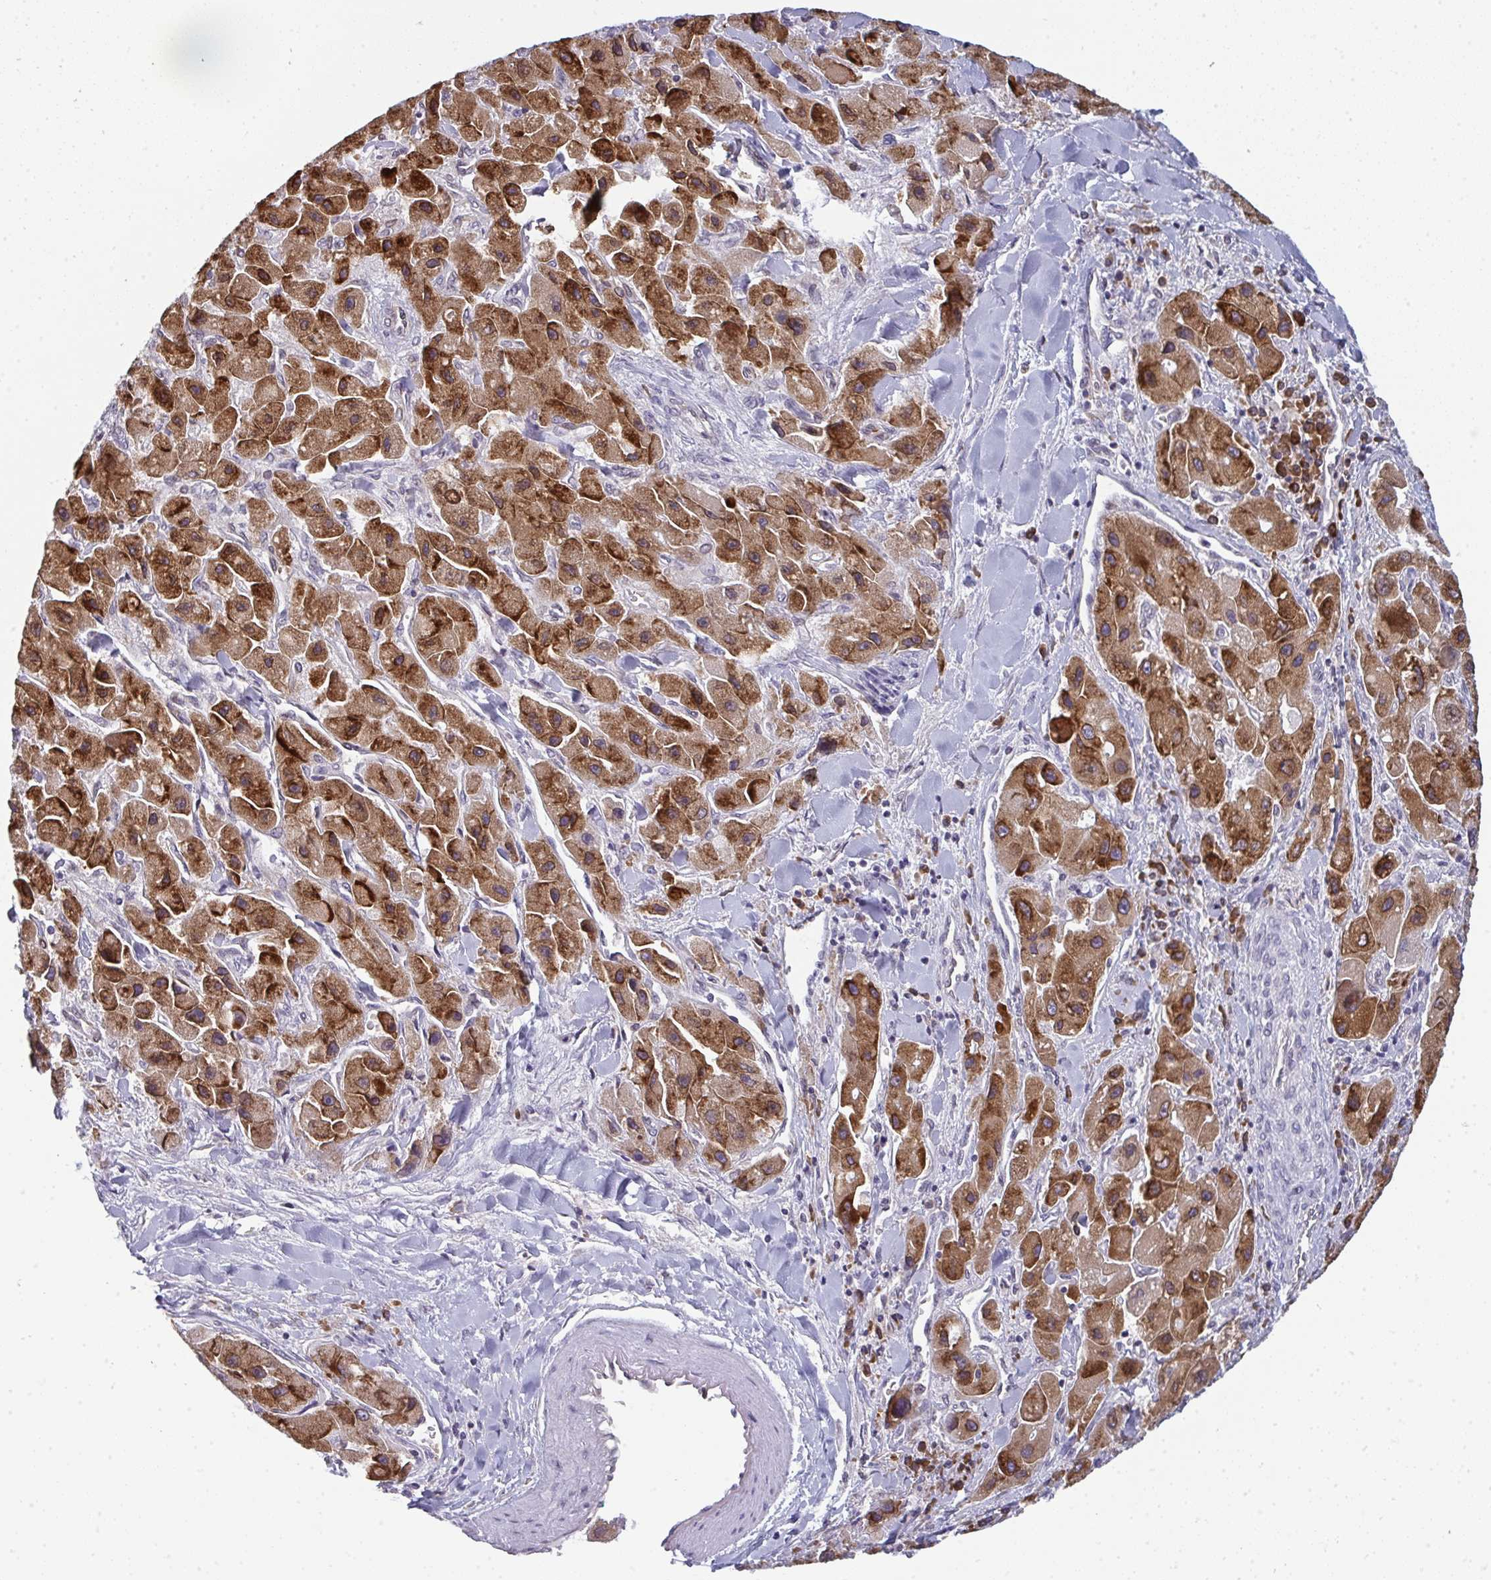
{"staining": {"intensity": "strong", "quantity": ">75%", "location": "cytoplasmic/membranous"}, "tissue": "liver cancer", "cell_type": "Tumor cells", "image_type": "cancer", "snomed": [{"axis": "morphology", "description": "Carcinoma, Hepatocellular, NOS"}, {"axis": "topography", "description": "Liver"}], "caption": "There is high levels of strong cytoplasmic/membranous positivity in tumor cells of liver cancer, as demonstrated by immunohistochemical staining (brown color).", "gene": "LYSMD4", "patient": {"sex": "male", "age": 24}}